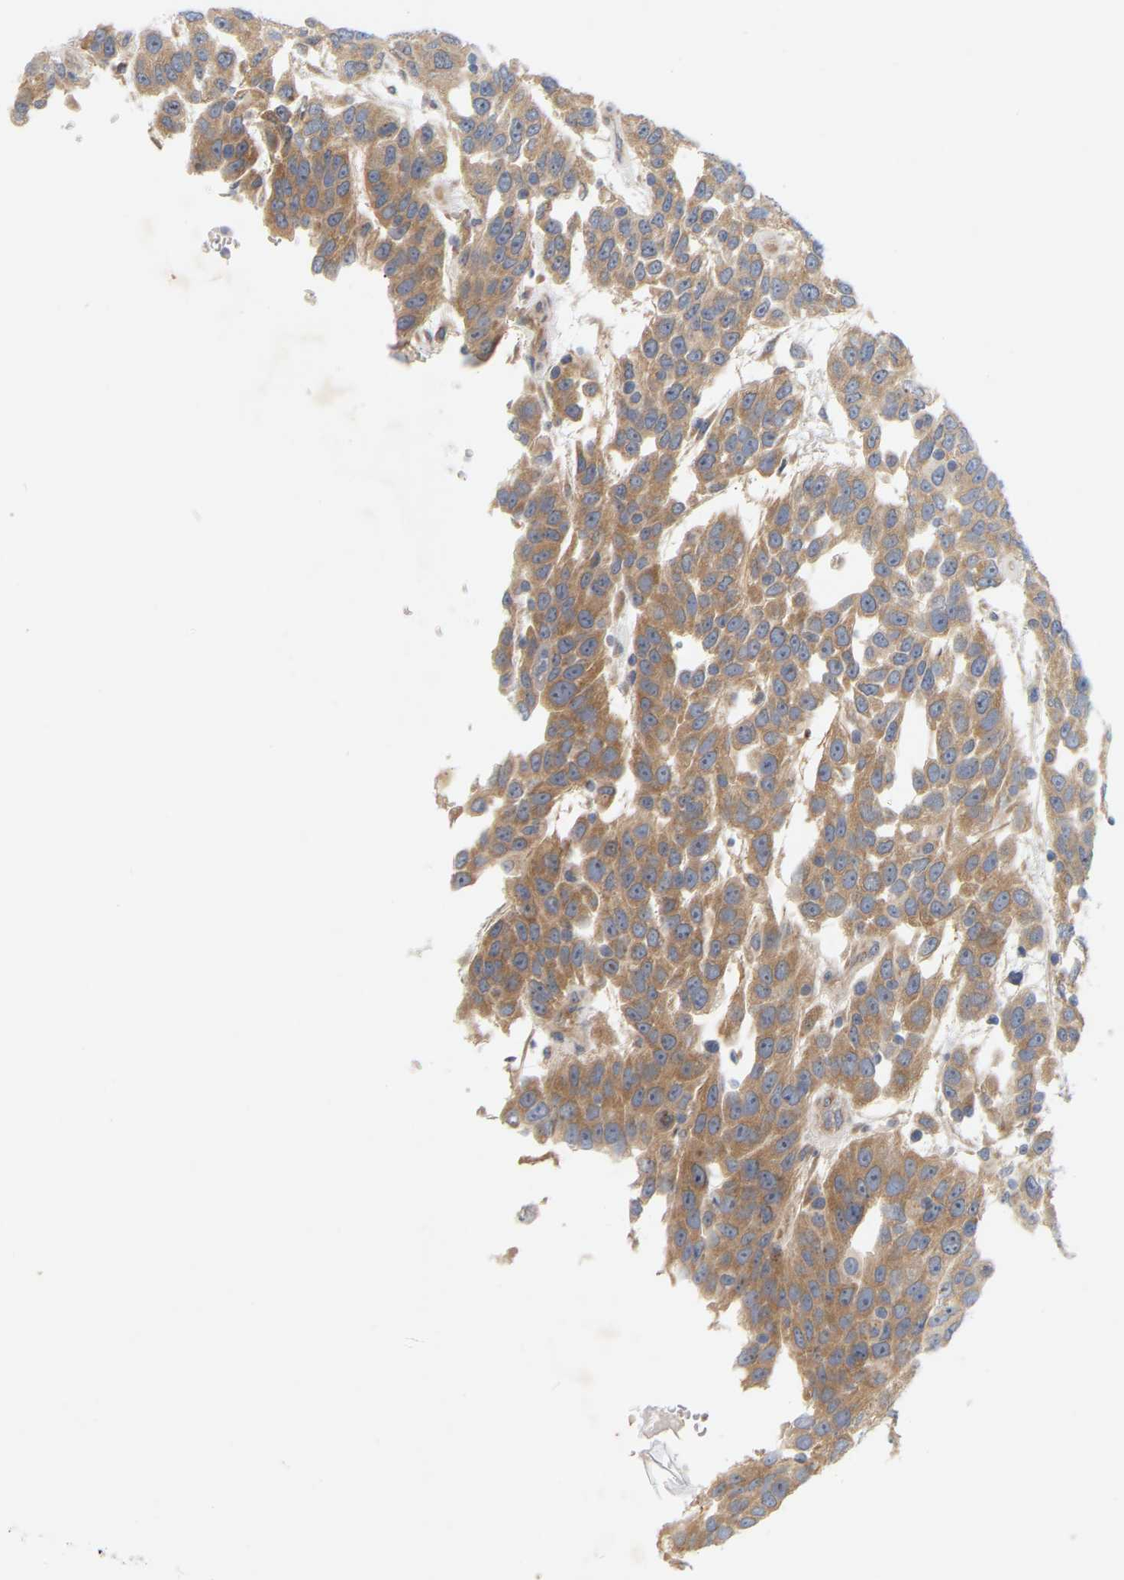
{"staining": {"intensity": "moderate", "quantity": ">75%", "location": "cytoplasmic/membranous"}, "tissue": "urothelial cancer", "cell_type": "Tumor cells", "image_type": "cancer", "snomed": [{"axis": "morphology", "description": "Urothelial carcinoma, High grade"}, {"axis": "topography", "description": "Urinary bladder"}], "caption": "Immunohistochemistry staining of urothelial cancer, which displays medium levels of moderate cytoplasmic/membranous expression in about >75% of tumor cells indicating moderate cytoplasmic/membranous protein positivity. The staining was performed using DAB (brown) for protein detection and nuclei were counterstained in hematoxylin (blue).", "gene": "MINDY4", "patient": {"sex": "female", "age": 80}}